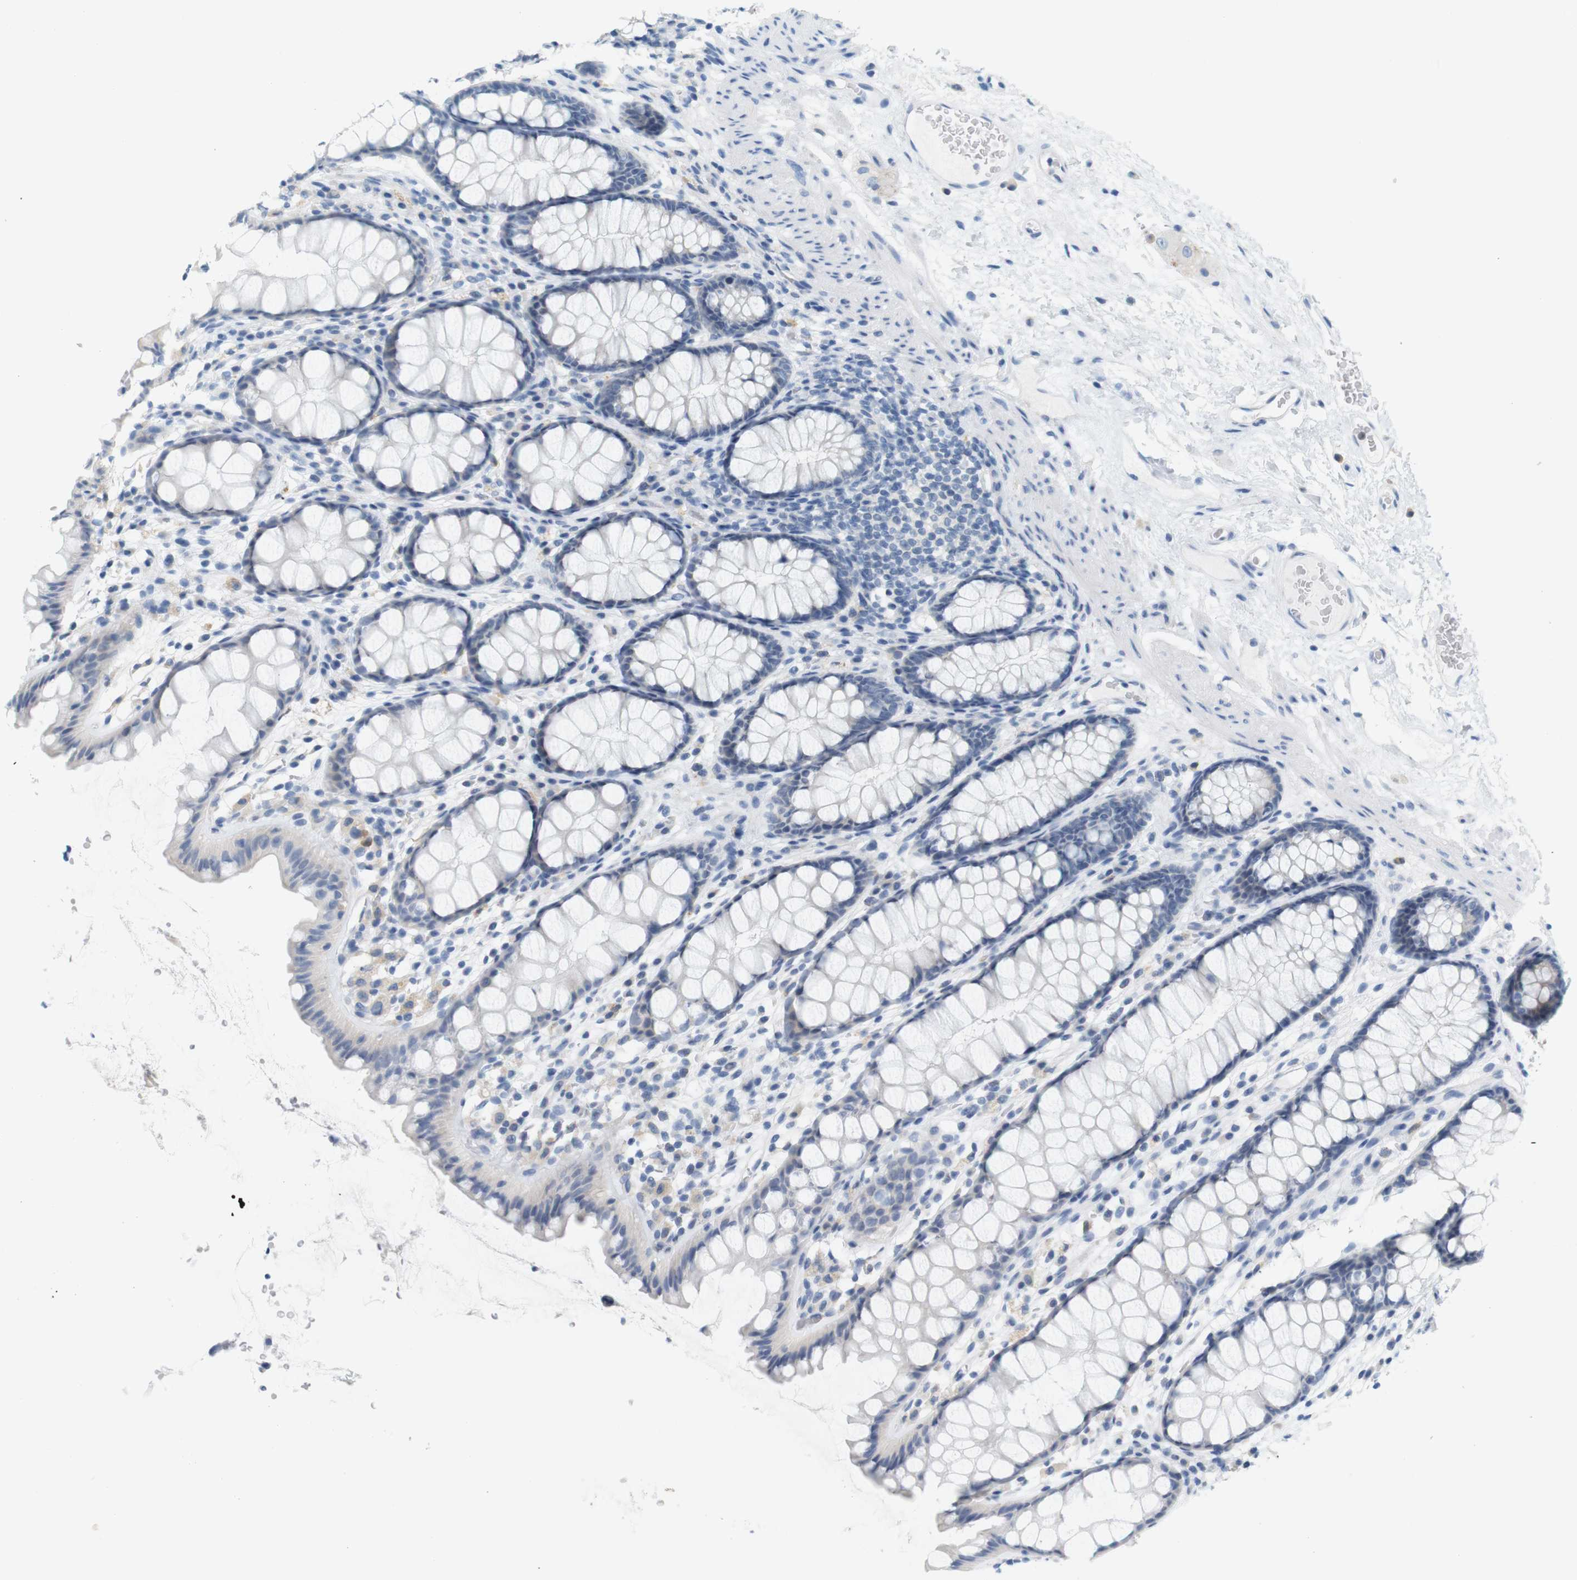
{"staining": {"intensity": "negative", "quantity": "none", "location": "none"}, "tissue": "colon", "cell_type": "Endothelial cells", "image_type": "normal", "snomed": [{"axis": "morphology", "description": "Normal tissue, NOS"}, {"axis": "topography", "description": "Colon"}], "caption": "This is an immunohistochemistry (IHC) histopathology image of benign human colon. There is no staining in endothelial cells.", "gene": "LRRK2", "patient": {"sex": "female", "age": 55}}